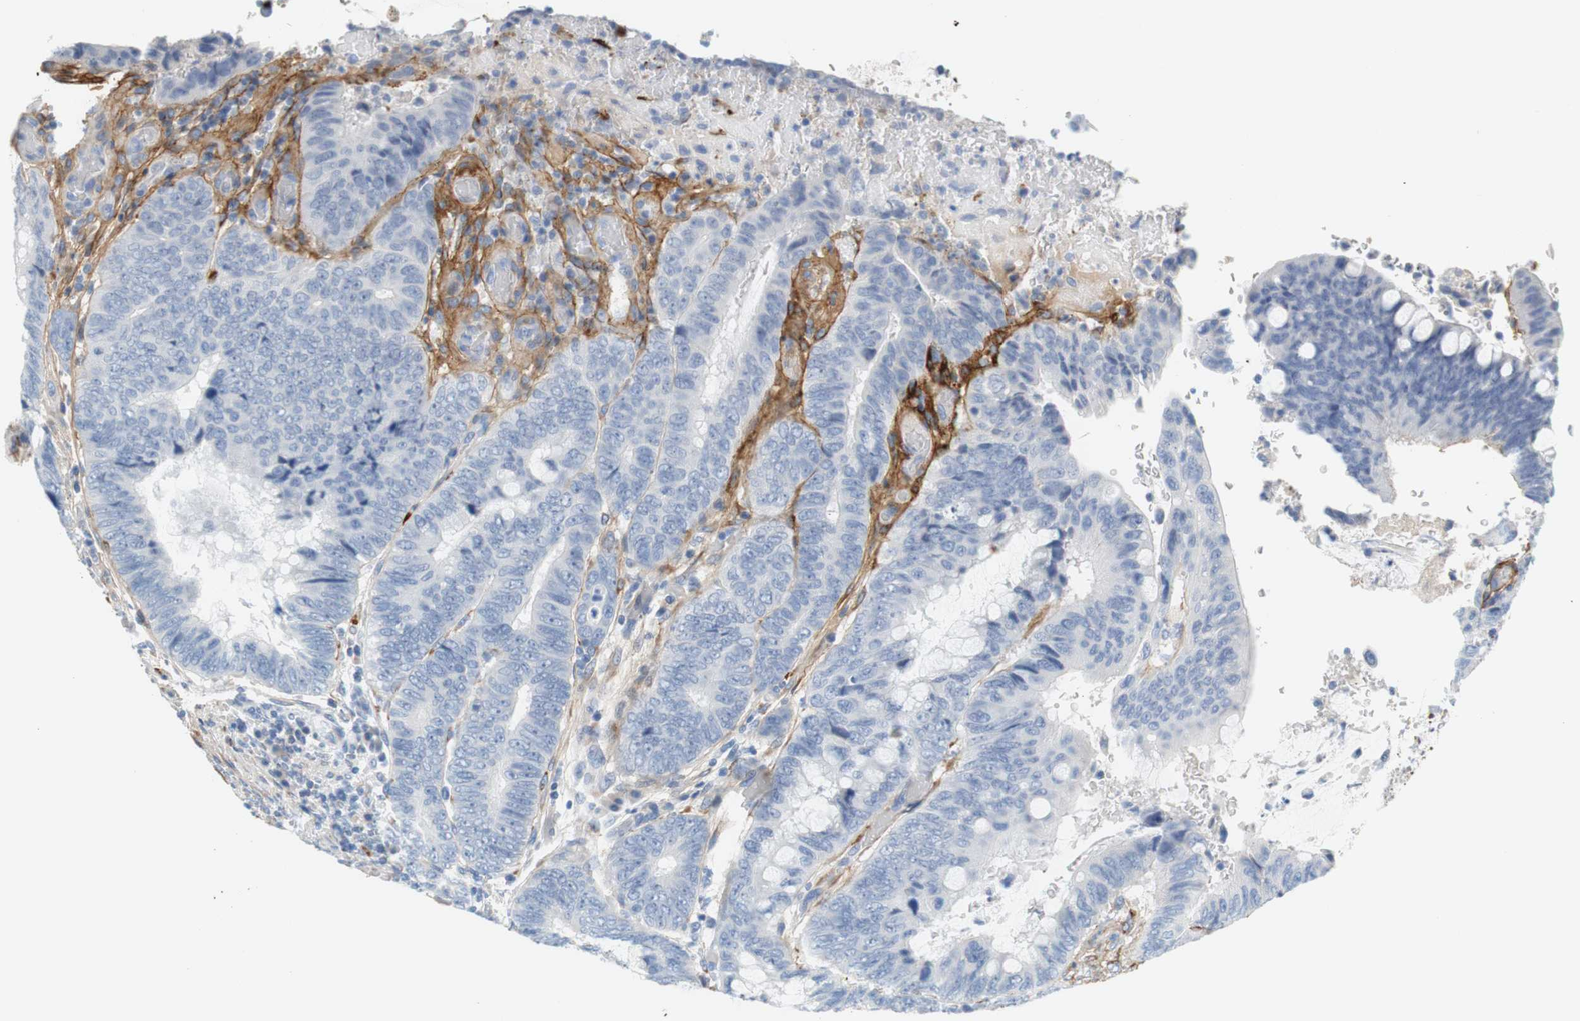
{"staining": {"intensity": "negative", "quantity": "none", "location": "none"}, "tissue": "colorectal cancer", "cell_type": "Tumor cells", "image_type": "cancer", "snomed": [{"axis": "morphology", "description": "Normal tissue, NOS"}, {"axis": "morphology", "description": "Adenocarcinoma, NOS"}, {"axis": "topography", "description": "Rectum"}, {"axis": "topography", "description": "Peripheral nerve tissue"}], "caption": "An image of human colorectal cancer is negative for staining in tumor cells.", "gene": "COL12A1", "patient": {"sex": "male", "age": 92}}